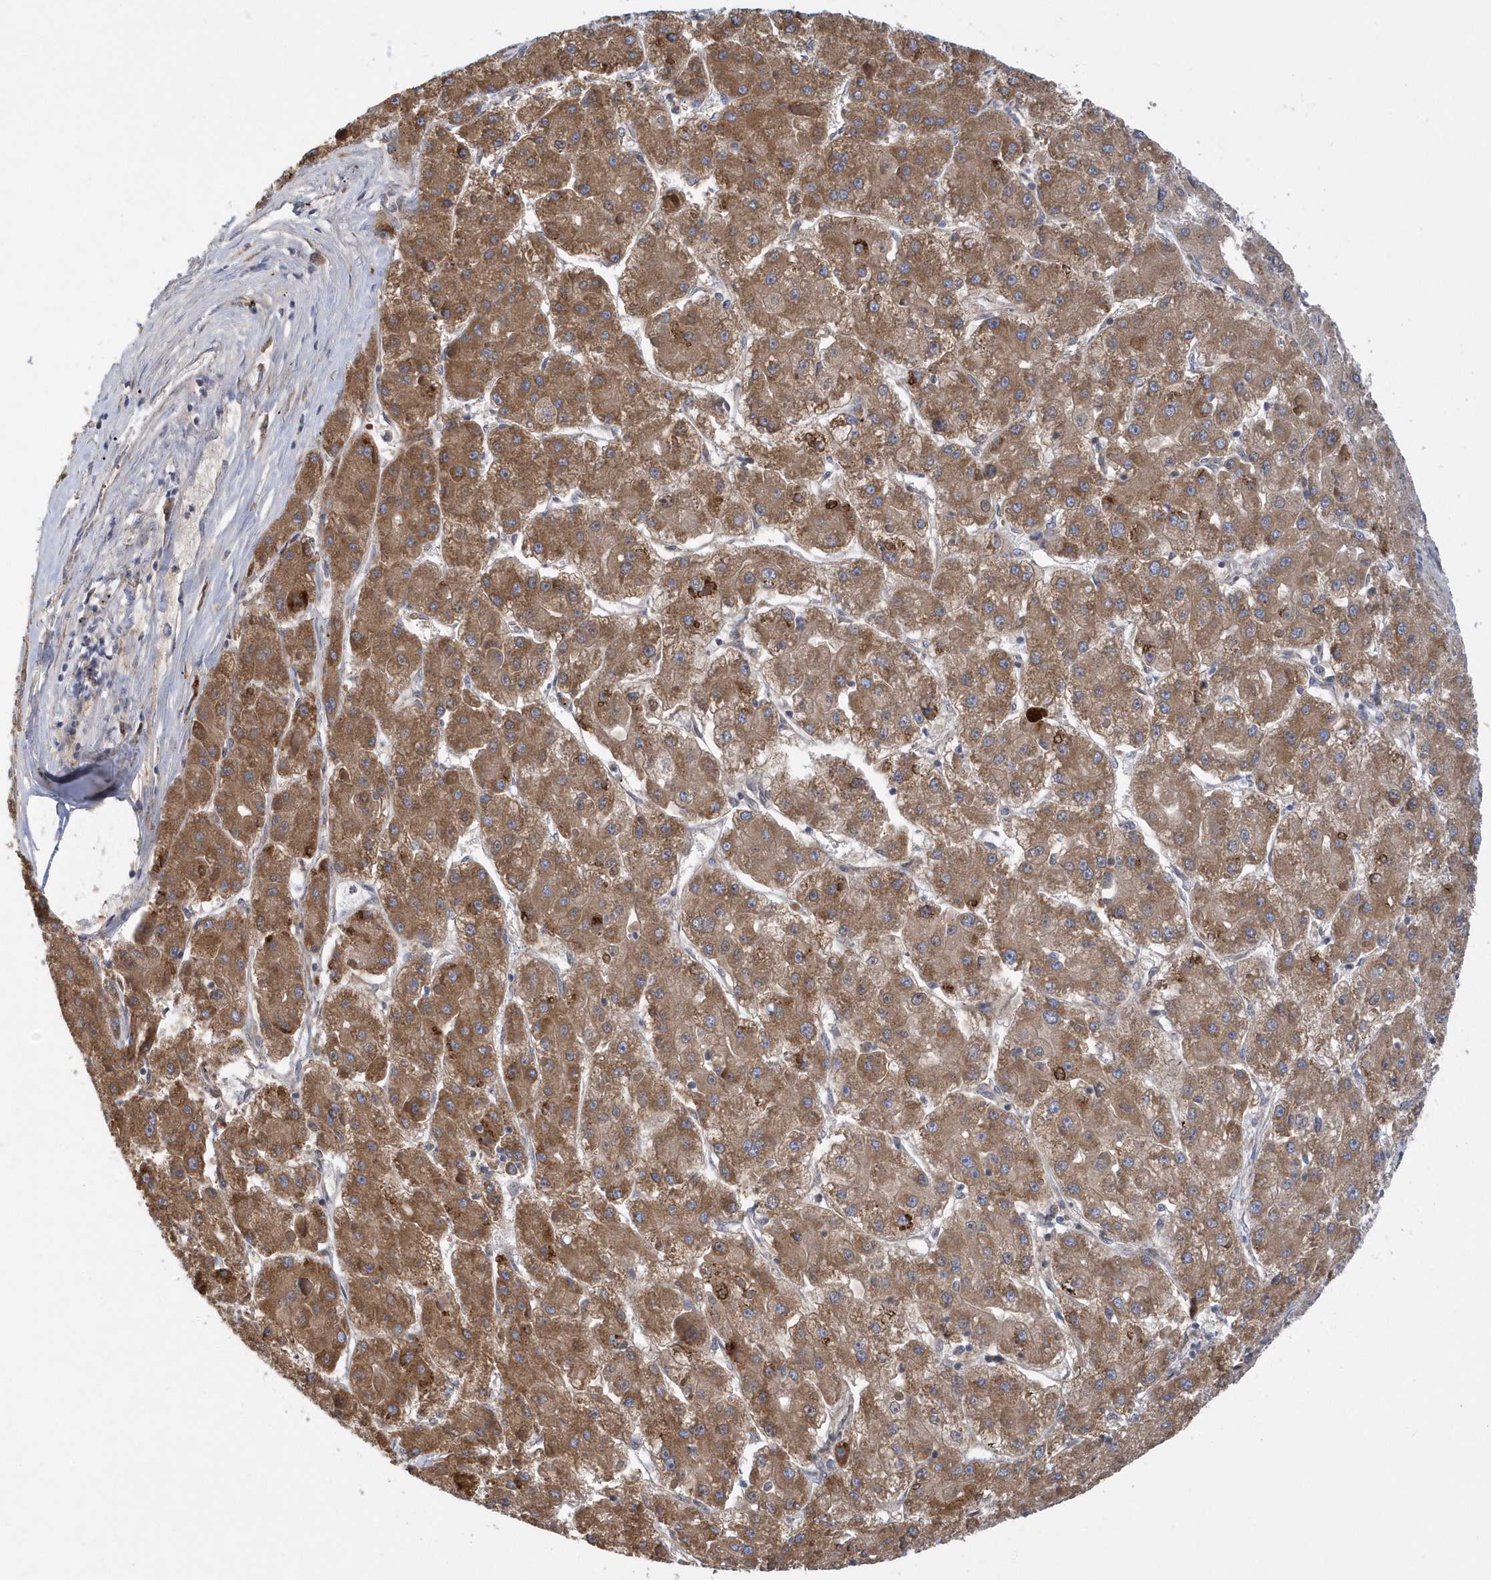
{"staining": {"intensity": "moderate", "quantity": ">75%", "location": "cytoplasmic/membranous"}, "tissue": "liver cancer", "cell_type": "Tumor cells", "image_type": "cancer", "snomed": [{"axis": "morphology", "description": "Carcinoma, Hepatocellular, NOS"}, {"axis": "topography", "description": "Liver"}], "caption": "A brown stain shows moderate cytoplasmic/membranous expression of a protein in human liver cancer tumor cells.", "gene": "VWA5B2", "patient": {"sex": "female", "age": 73}}